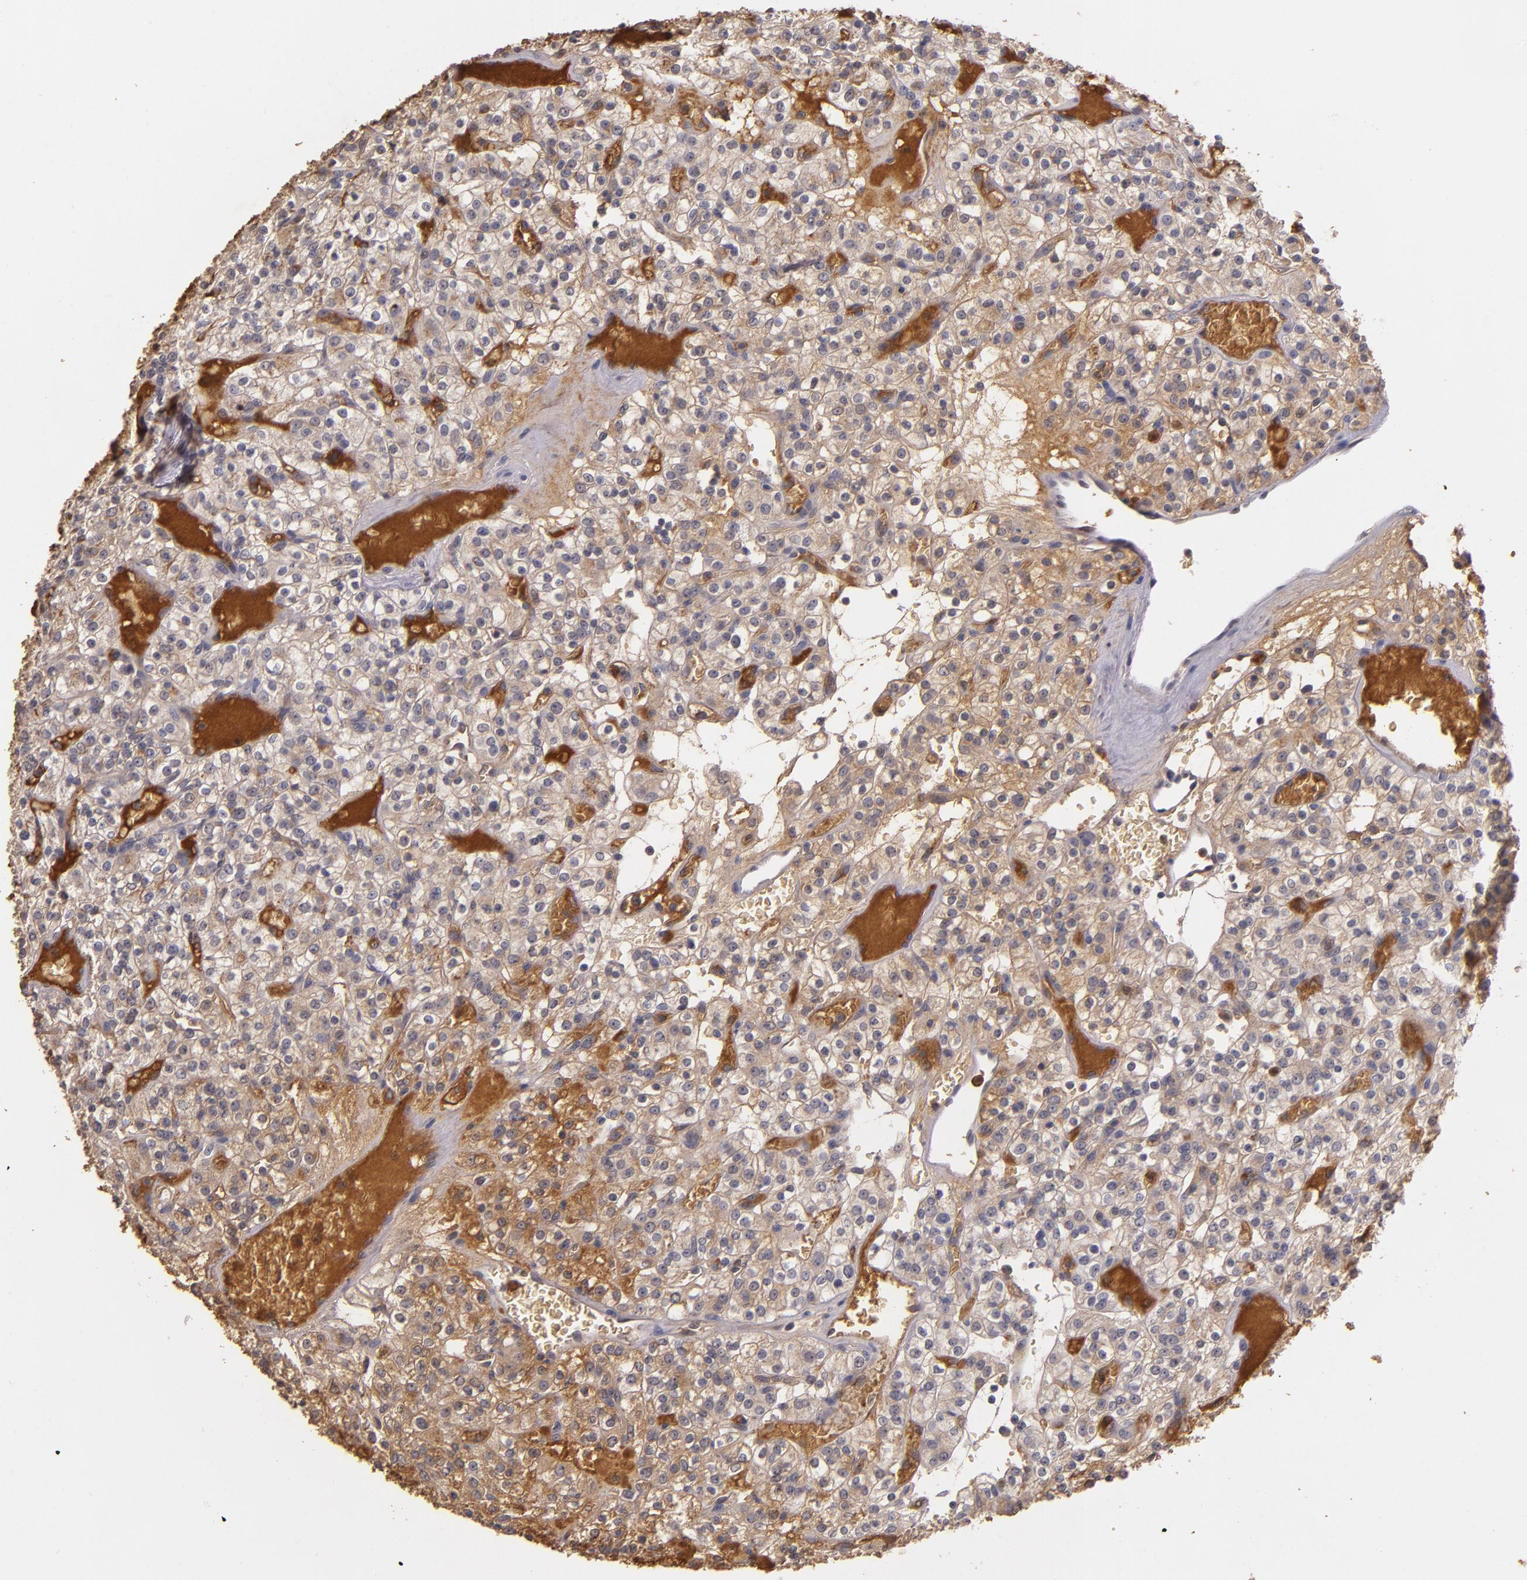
{"staining": {"intensity": "strong", "quantity": ">75%", "location": "cytoplasmic/membranous"}, "tissue": "renal cancer", "cell_type": "Tumor cells", "image_type": "cancer", "snomed": [{"axis": "morphology", "description": "Normal tissue, NOS"}, {"axis": "morphology", "description": "Adenocarcinoma, NOS"}, {"axis": "topography", "description": "Kidney"}], "caption": "A high-resolution photomicrograph shows immunohistochemistry (IHC) staining of renal cancer (adenocarcinoma), which demonstrates strong cytoplasmic/membranous expression in approximately >75% of tumor cells.", "gene": "PTS", "patient": {"sex": "female", "age": 72}}